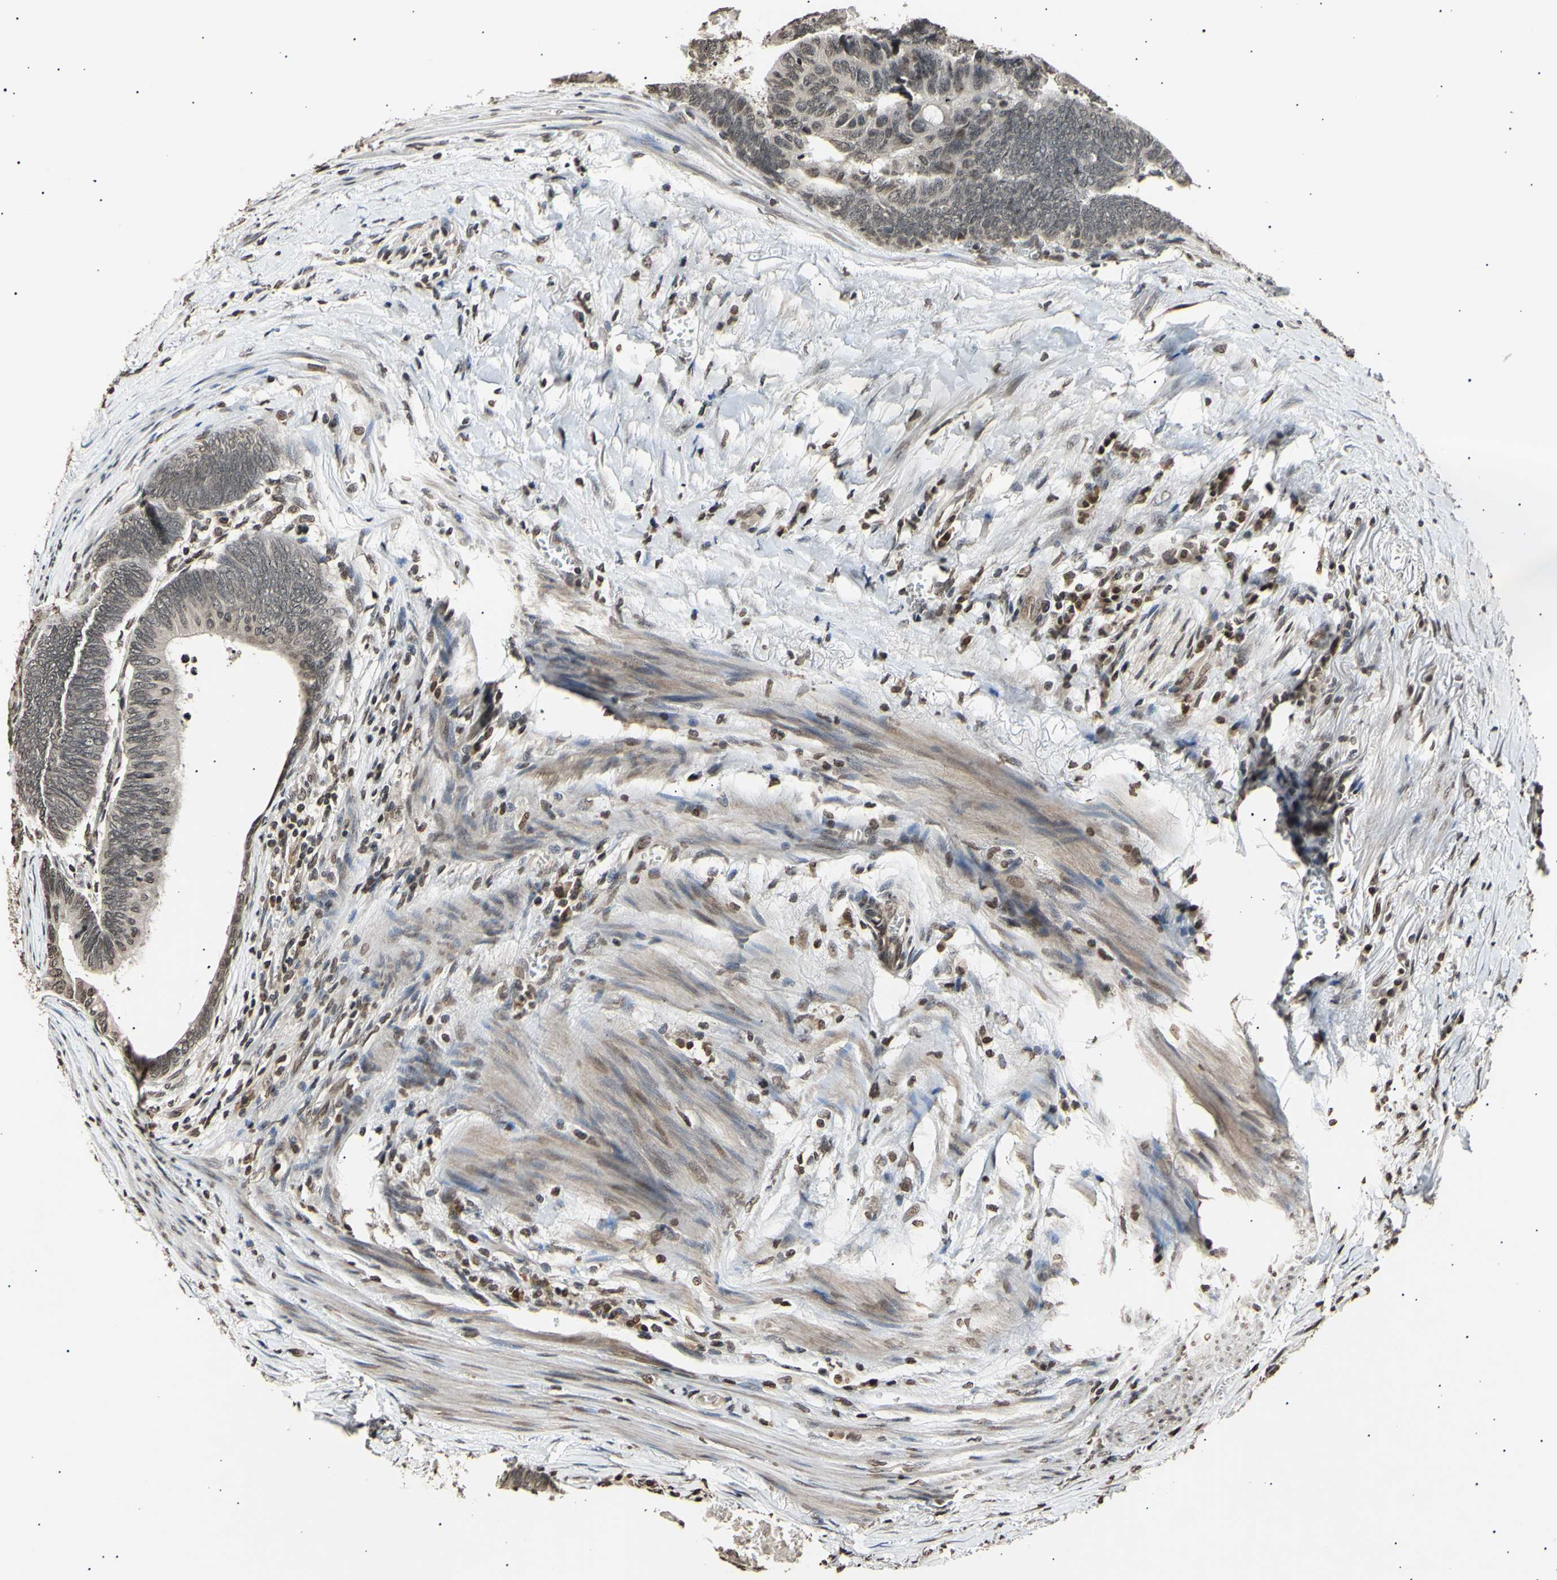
{"staining": {"intensity": "moderate", "quantity": ">75%", "location": "cytoplasmic/membranous,nuclear"}, "tissue": "colorectal cancer", "cell_type": "Tumor cells", "image_type": "cancer", "snomed": [{"axis": "morphology", "description": "Normal tissue, NOS"}, {"axis": "morphology", "description": "Adenocarcinoma, NOS"}, {"axis": "topography", "description": "Rectum"}, {"axis": "topography", "description": "Peripheral nerve tissue"}], "caption": "There is medium levels of moderate cytoplasmic/membranous and nuclear positivity in tumor cells of adenocarcinoma (colorectal), as demonstrated by immunohistochemical staining (brown color).", "gene": "ANAPC7", "patient": {"sex": "male", "age": 92}}